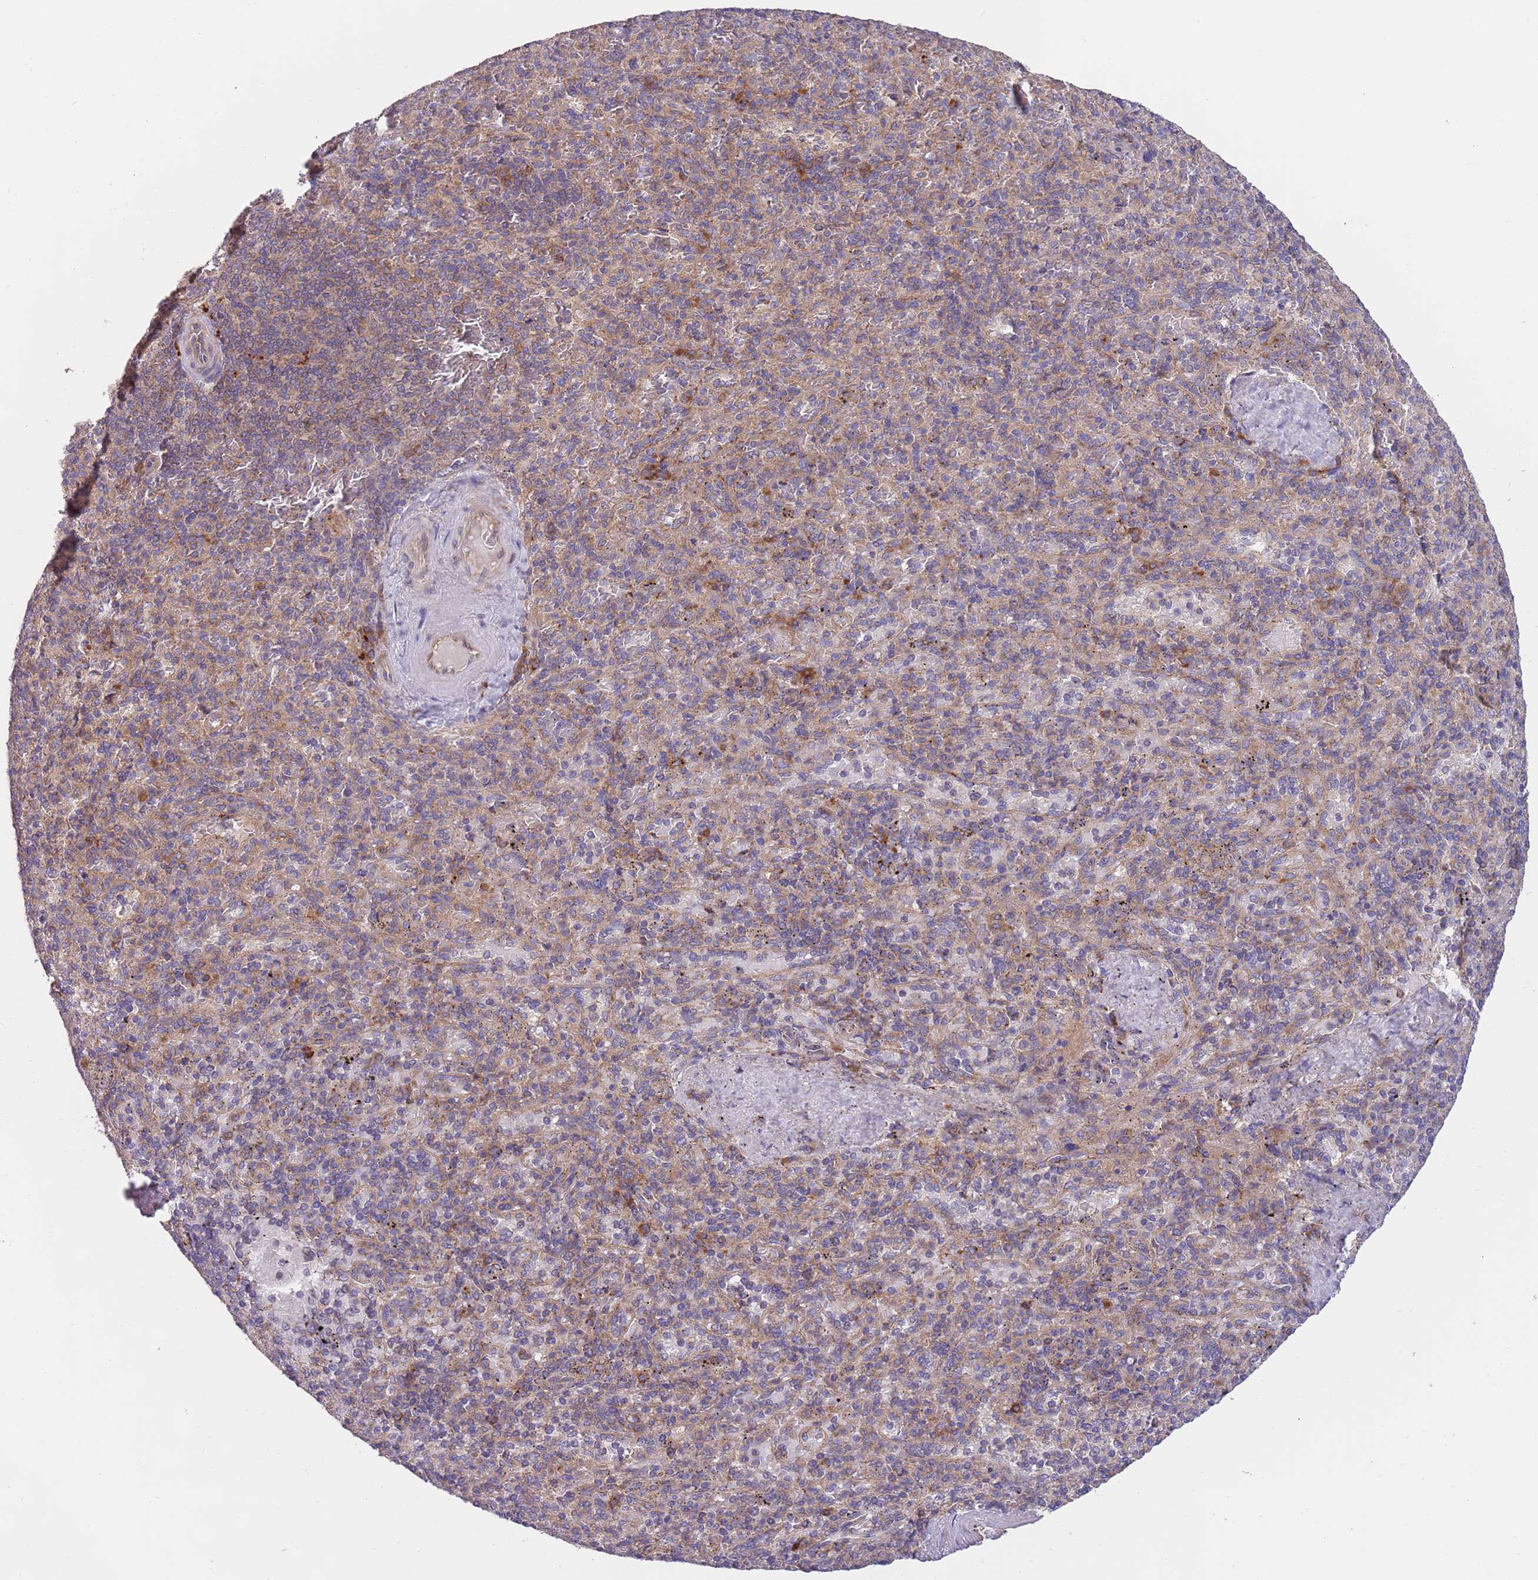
{"staining": {"intensity": "weak", "quantity": "25%-75%", "location": "cytoplasmic/membranous"}, "tissue": "spleen", "cell_type": "Cells in red pulp", "image_type": "normal", "snomed": [{"axis": "morphology", "description": "Normal tissue, NOS"}, {"axis": "topography", "description": "Spleen"}], "caption": "There is low levels of weak cytoplasmic/membranous expression in cells in red pulp of benign spleen, as demonstrated by immunohistochemical staining (brown color).", "gene": "ARMCX6", "patient": {"sex": "male", "age": 82}}